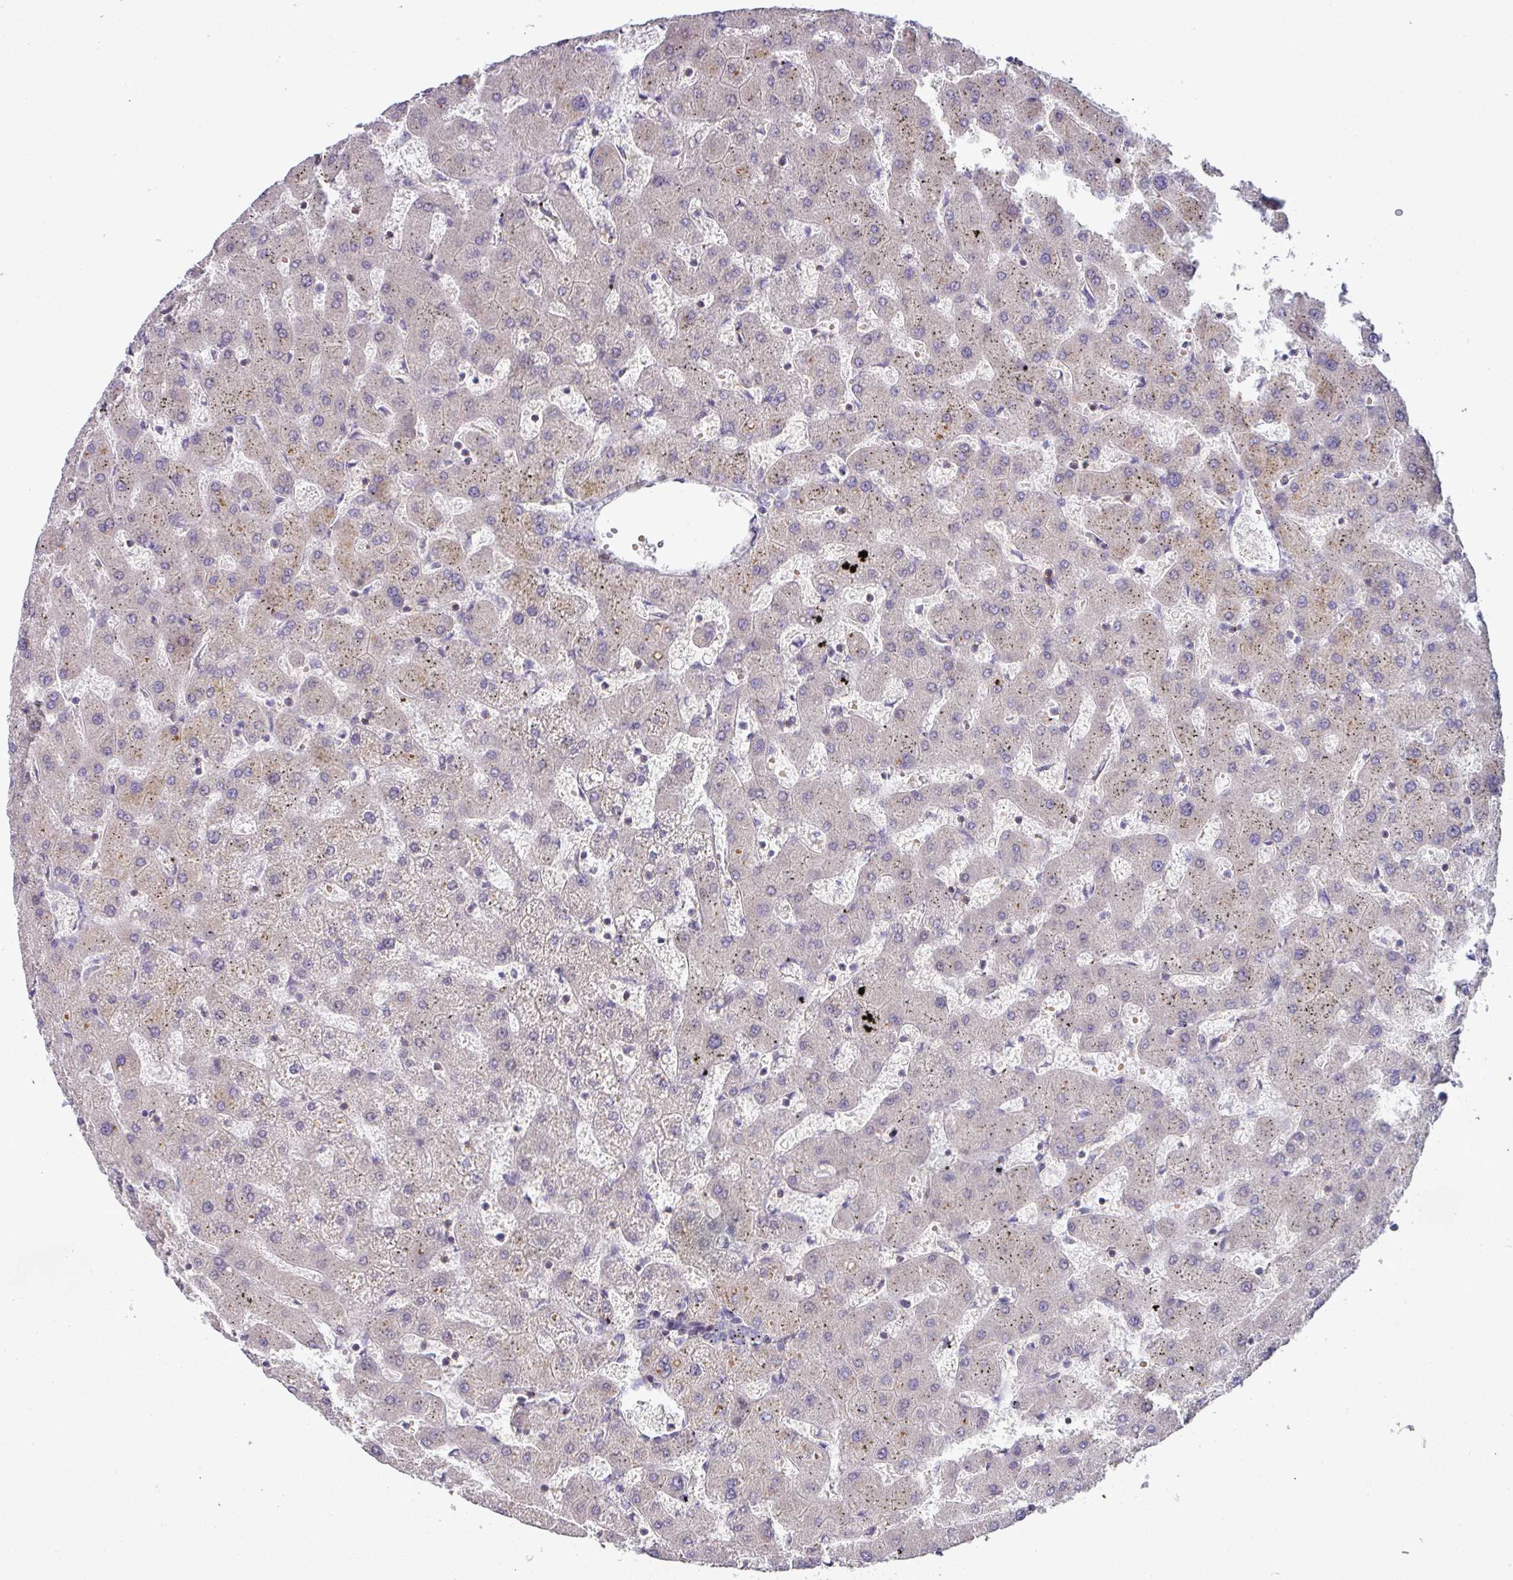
{"staining": {"intensity": "negative", "quantity": "none", "location": "none"}, "tissue": "liver", "cell_type": "Cholangiocytes", "image_type": "normal", "snomed": [{"axis": "morphology", "description": "Normal tissue, NOS"}, {"axis": "topography", "description": "Liver"}], "caption": "Immunohistochemistry (IHC) image of unremarkable liver: liver stained with DAB demonstrates no significant protein staining in cholangiocytes. Nuclei are stained in blue.", "gene": "SLAMF6", "patient": {"sex": "female", "age": 63}}